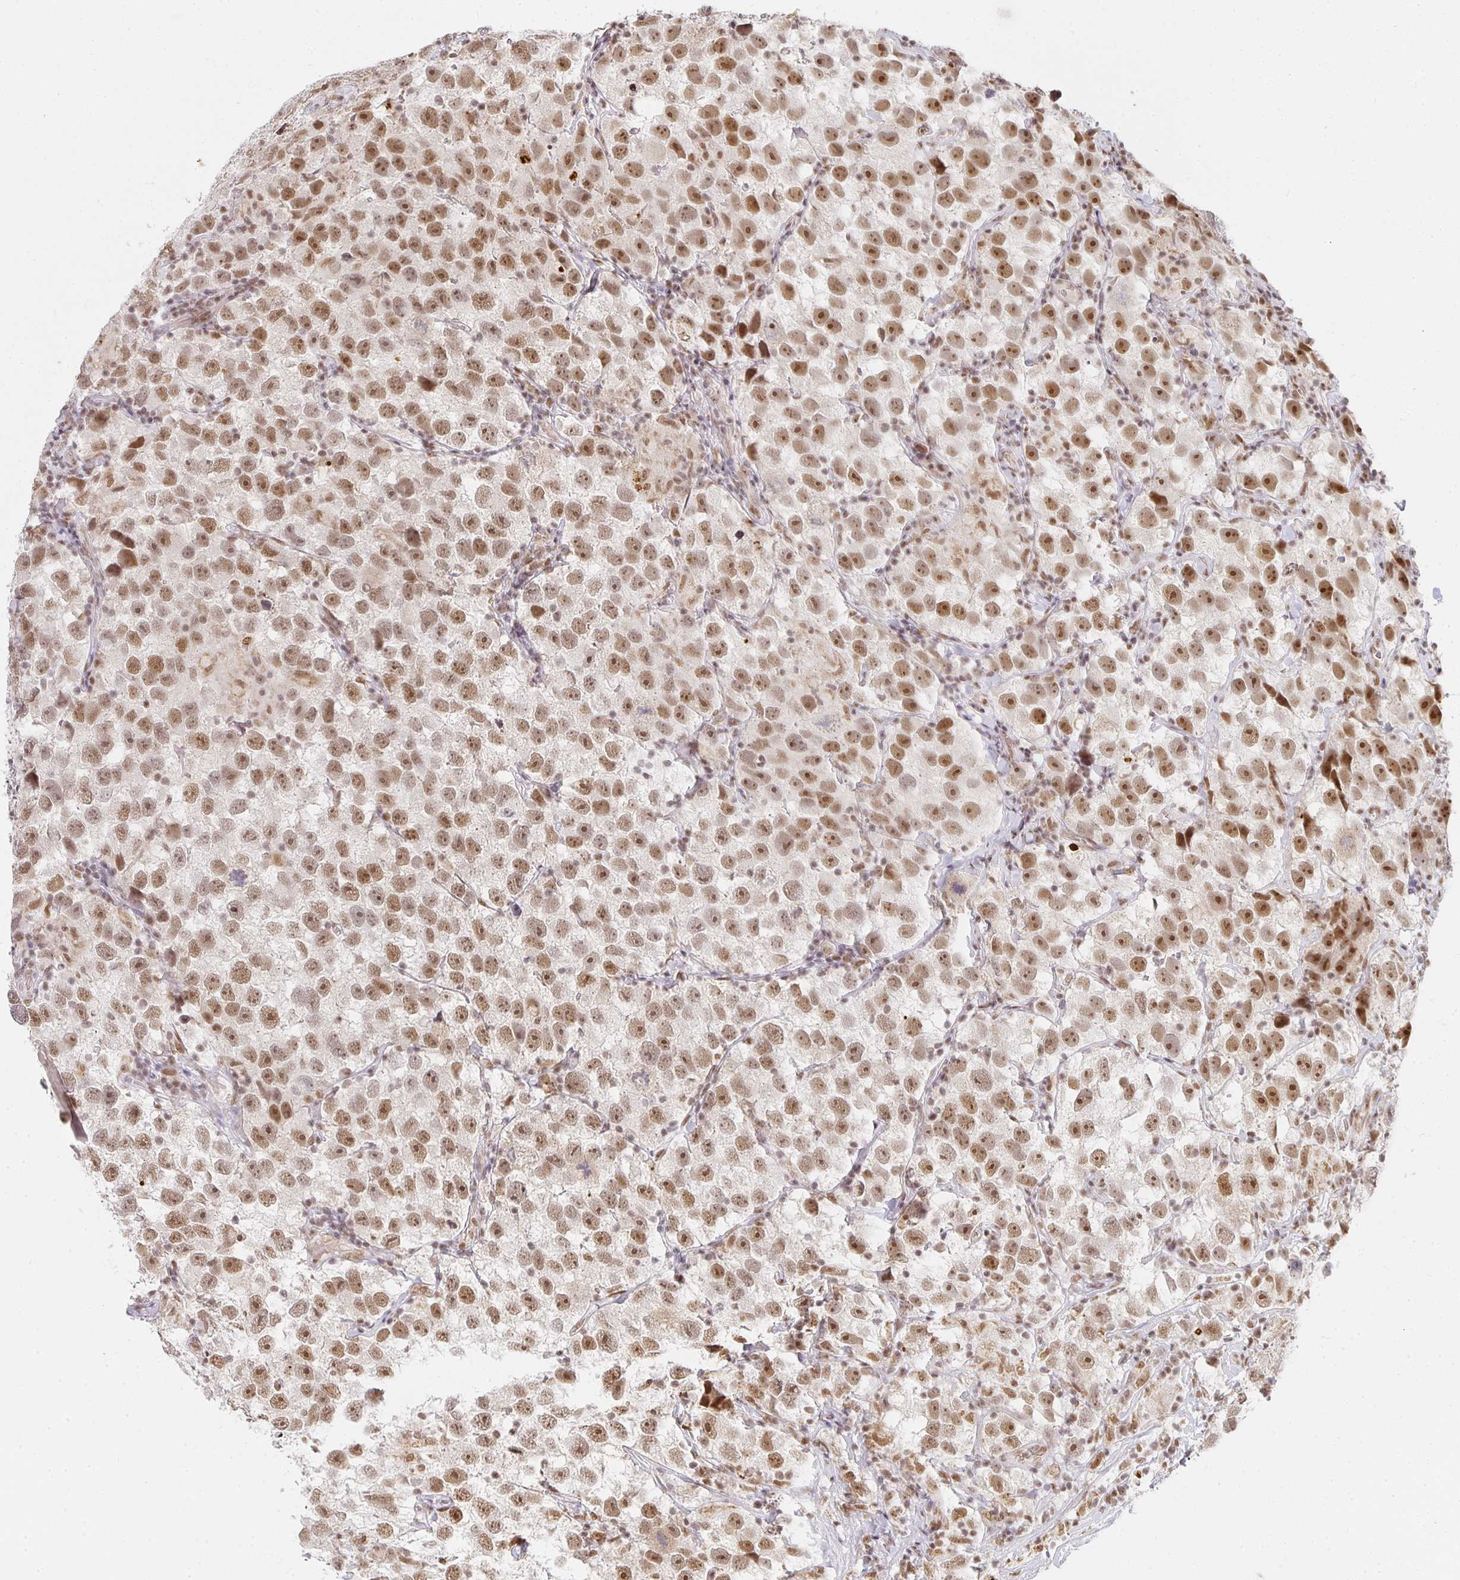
{"staining": {"intensity": "moderate", "quantity": ">75%", "location": "nuclear"}, "tissue": "testis cancer", "cell_type": "Tumor cells", "image_type": "cancer", "snomed": [{"axis": "morphology", "description": "Seminoma, NOS"}, {"axis": "topography", "description": "Testis"}], "caption": "This photomicrograph exhibits testis cancer stained with immunohistochemistry to label a protein in brown. The nuclear of tumor cells show moderate positivity for the protein. Nuclei are counter-stained blue.", "gene": "SMARCA2", "patient": {"sex": "male", "age": 26}}